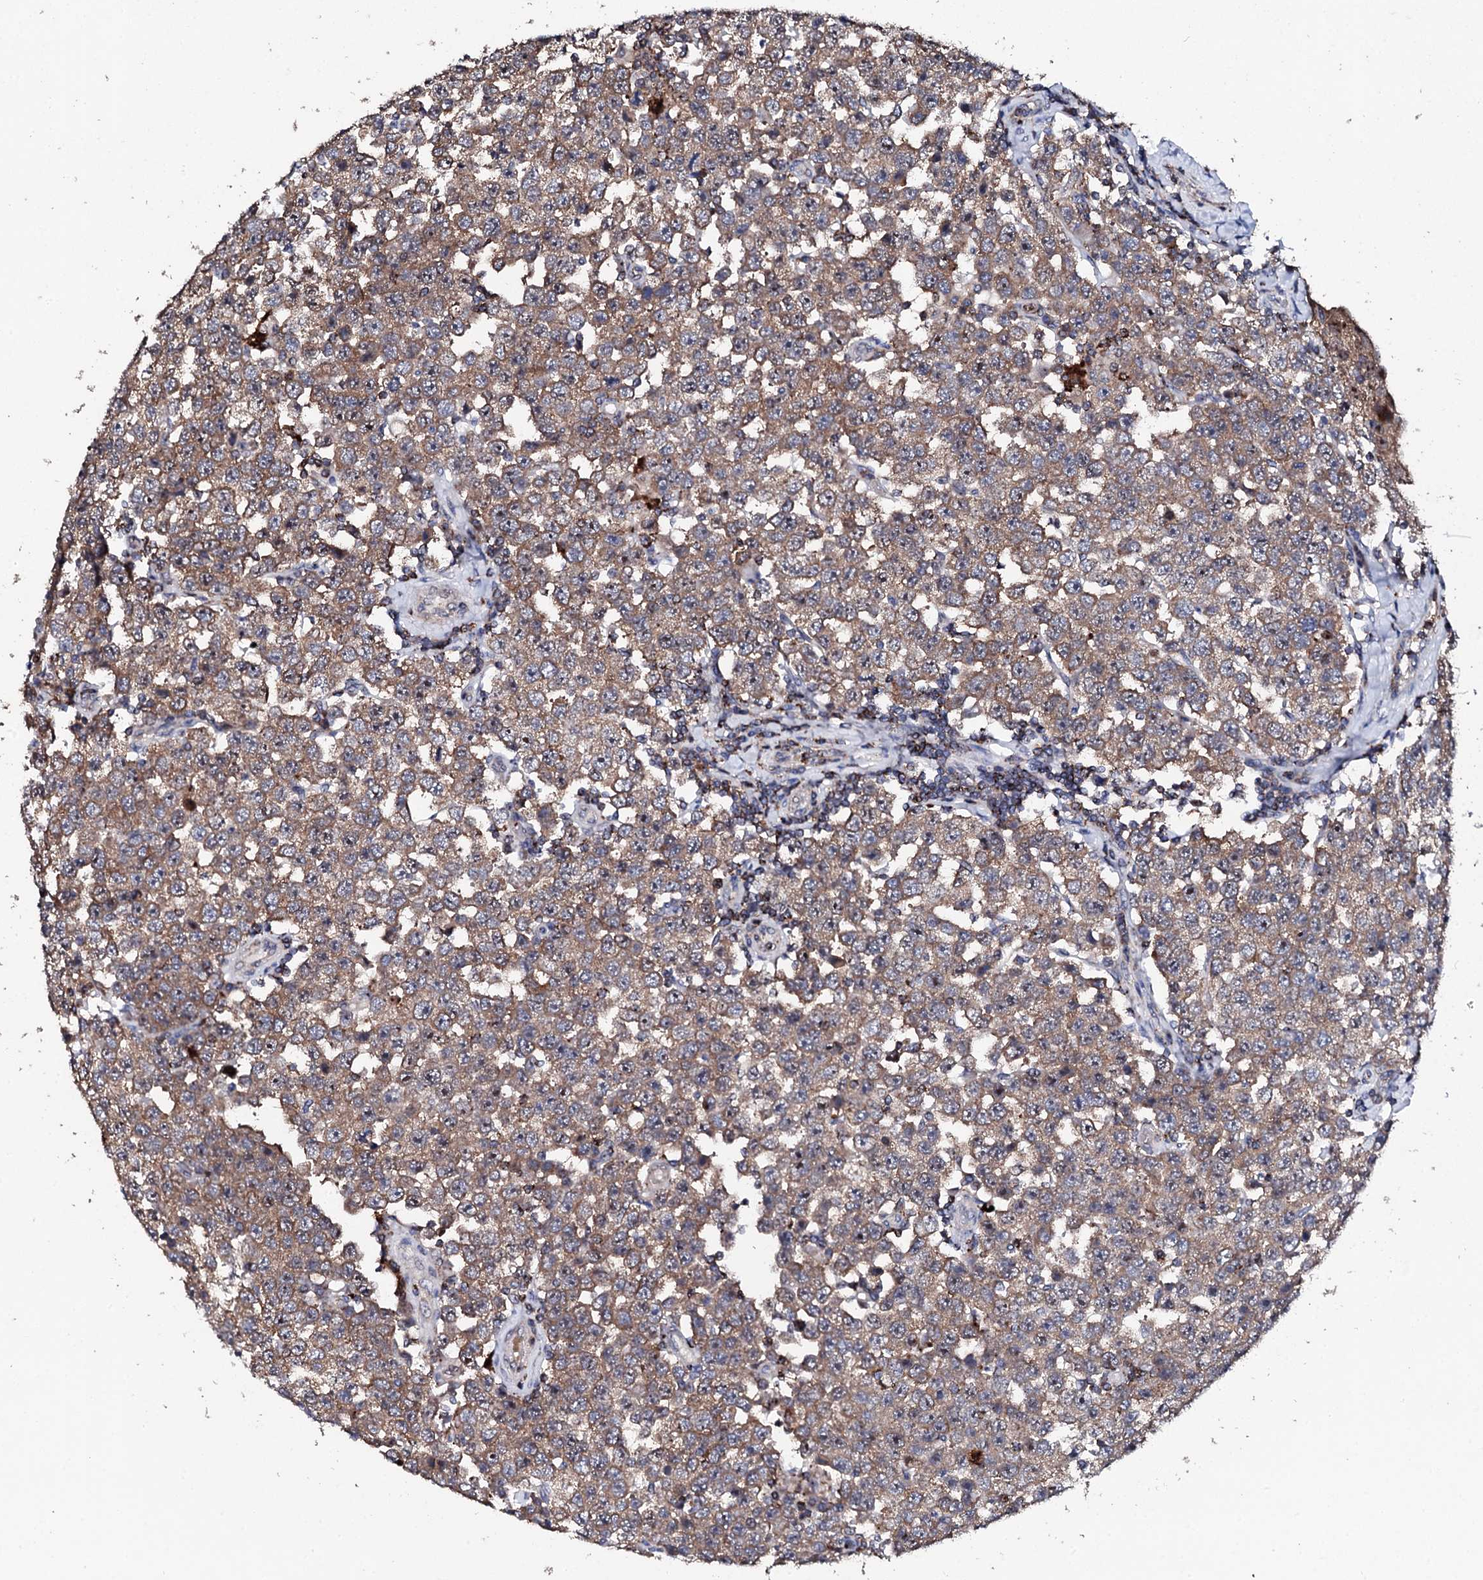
{"staining": {"intensity": "moderate", "quantity": ">75%", "location": "cytoplasmic/membranous"}, "tissue": "testis cancer", "cell_type": "Tumor cells", "image_type": "cancer", "snomed": [{"axis": "morphology", "description": "Seminoma, NOS"}, {"axis": "topography", "description": "Testis"}], "caption": "Tumor cells exhibit medium levels of moderate cytoplasmic/membranous expression in about >75% of cells in testis seminoma.", "gene": "GTPBP4", "patient": {"sex": "male", "age": 28}}